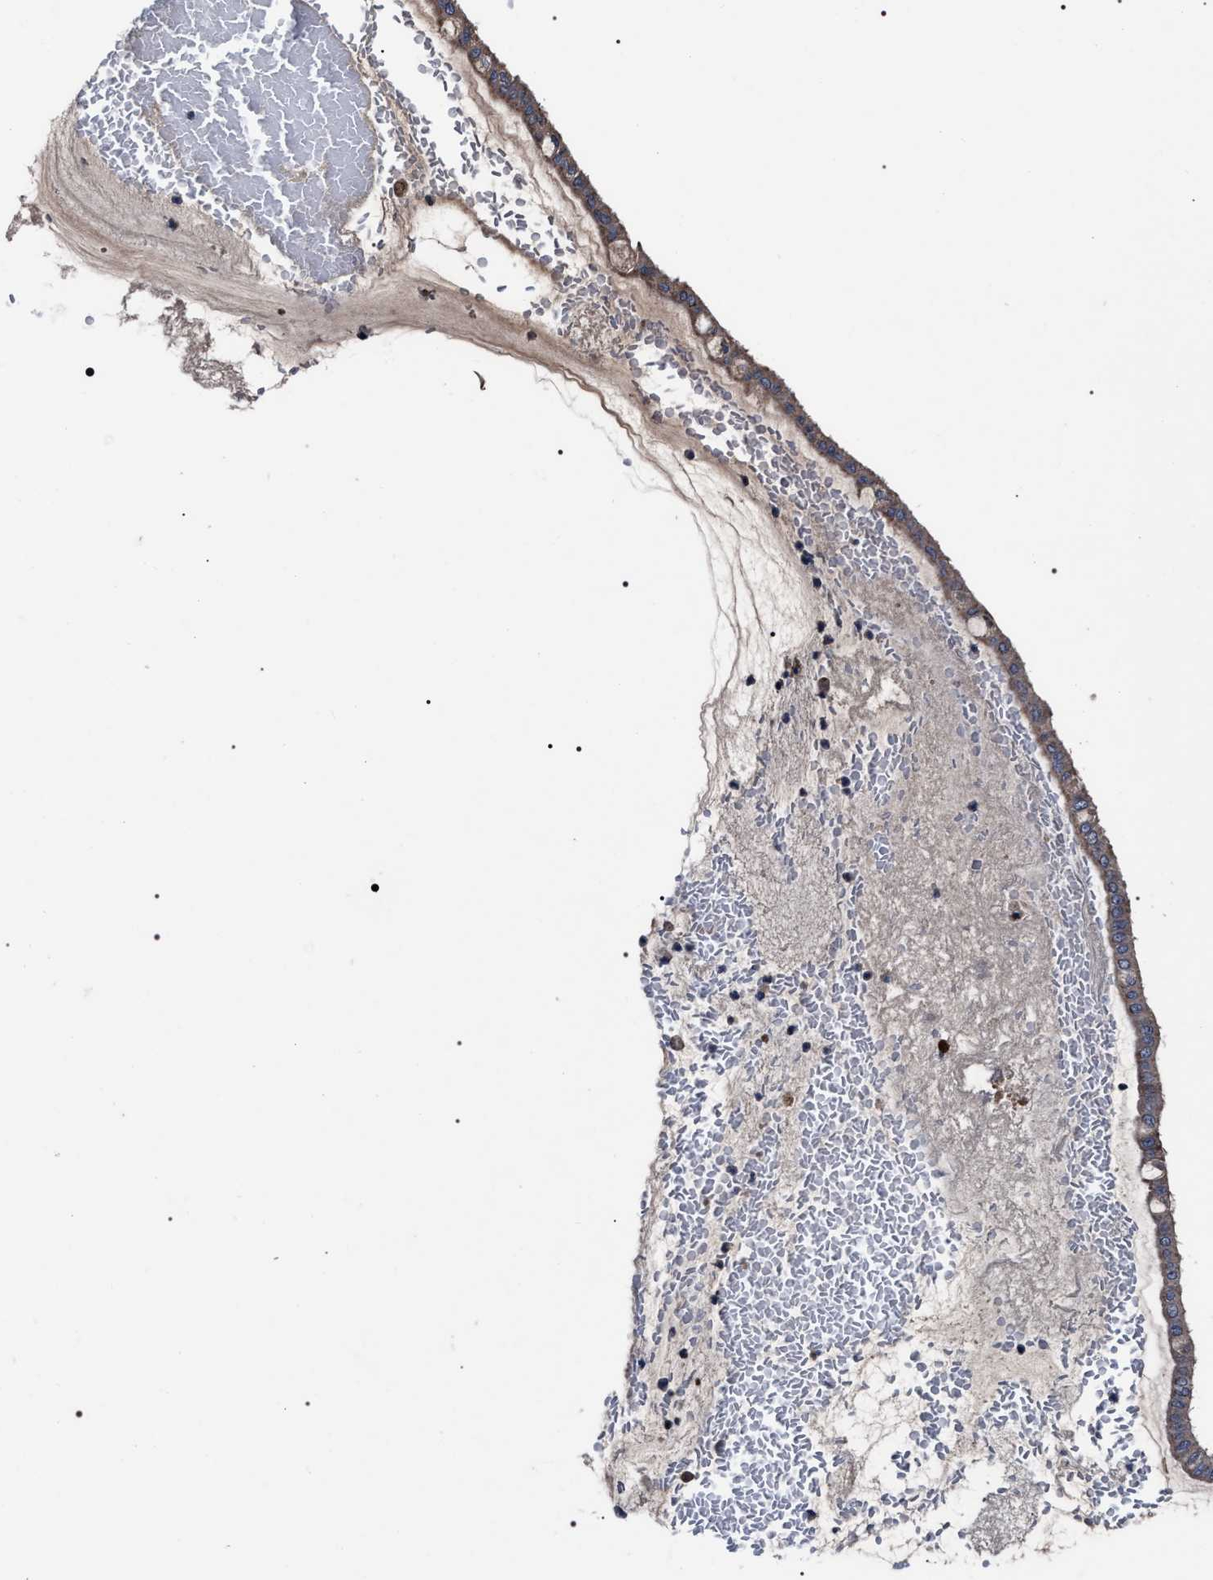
{"staining": {"intensity": "moderate", "quantity": ">75%", "location": "cytoplasmic/membranous"}, "tissue": "ovarian cancer", "cell_type": "Tumor cells", "image_type": "cancer", "snomed": [{"axis": "morphology", "description": "Cystadenocarcinoma, mucinous, NOS"}, {"axis": "topography", "description": "Ovary"}], "caption": "High-power microscopy captured an IHC histopathology image of ovarian mucinous cystadenocarcinoma, revealing moderate cytoplasmic/membranous staining in about >75% of tumor cells. Using DAB (3,3'-diaminobenzidine) (brown) and hematoxylin (blue) stains, captured at high magnification using brightfield microscopy.", "gene": "MACC1", "patient": {"sex": "female", "age": 73}}